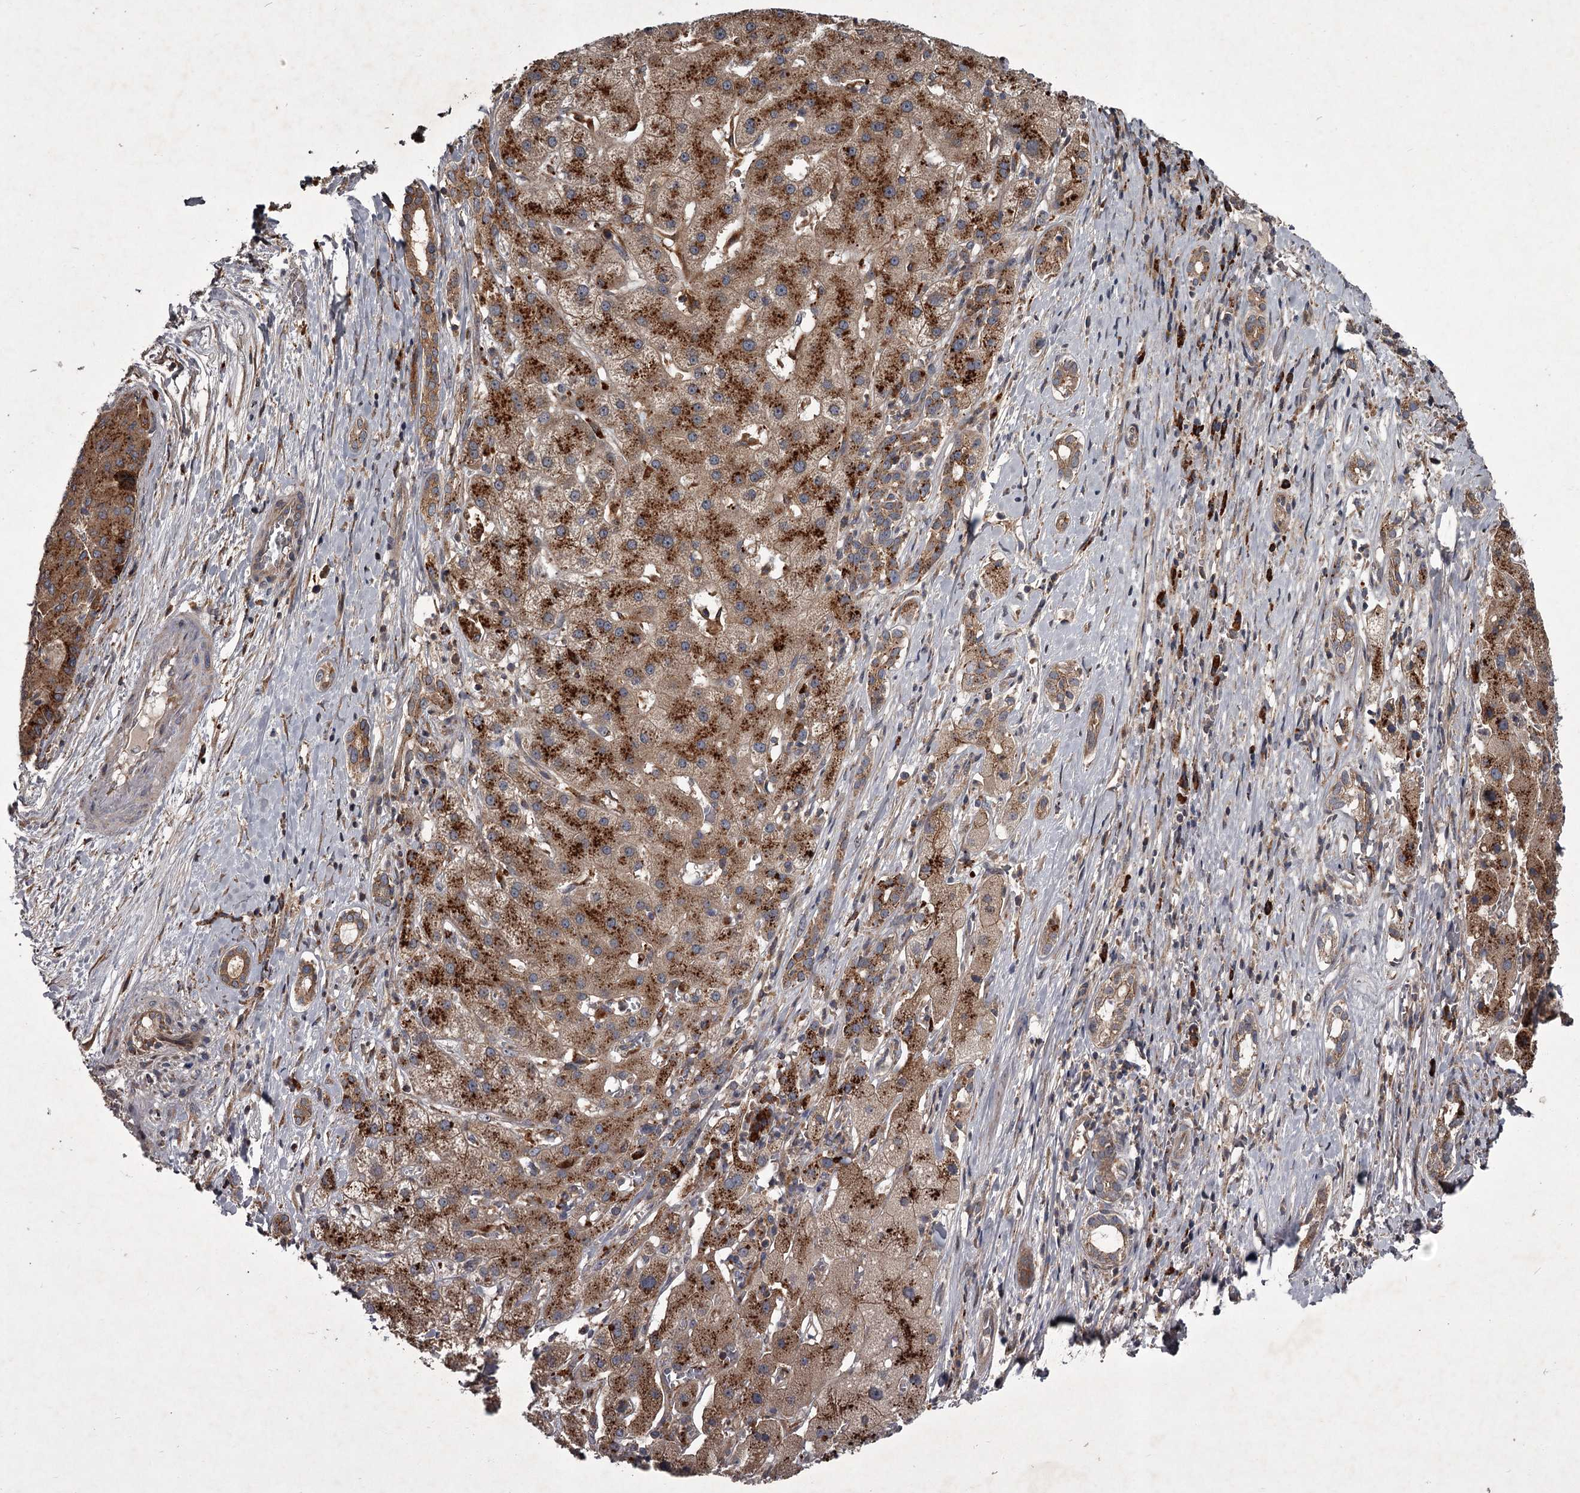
{"staining": {"intensity": "moderate", "quantity": ">75%", "location": "cytoplasmic/membranous"}, "tissue": "liver cancer", "cell_type": "Tumor cells", "image_type": "cancer", "snomed": [{"axis": "morphology", "description": "Carcinoma, Hepatocellular, NOS"}, {"axis": "topography", "description": "Liver"}], "caption": "Tumor cells demonstrate medium levels of moderate cytoplasmic/membranous staining in about >75% of cells in human hepatocellular carcinoma (liver). Ihc stains the protein of interest in brown and the nuclei are stained blue.", "gene": "UNC93B1", "patient": {"sex": "male", "age": 65}}